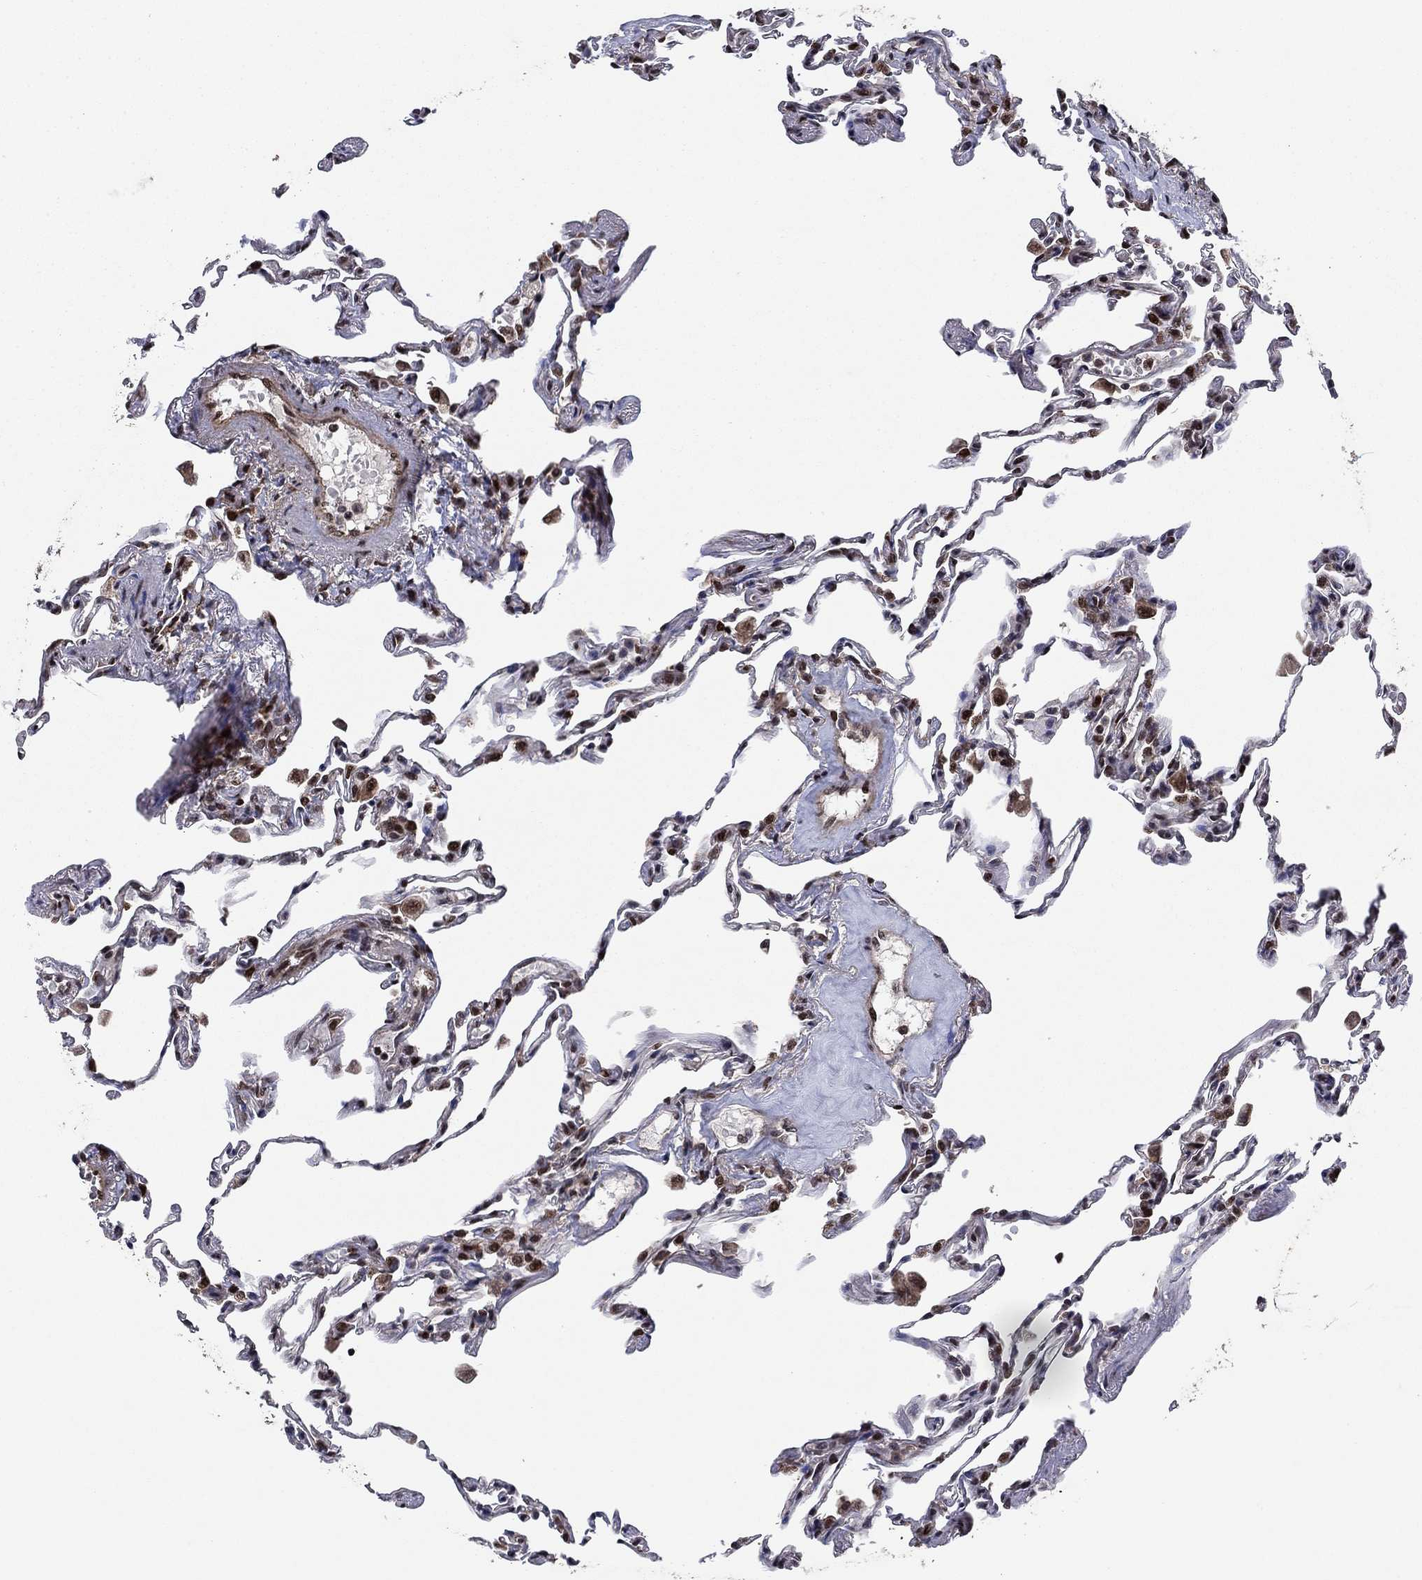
{"staining": {"intensity": "strong", "quantity": "25%-75%", "location": "nuclear"}, "tissue": "lung", "cell_type": "Alveolar cells", "image_type": "normal", "snomed": [{"axis": "morphology", "description": "Normal tissue, NOS"}, {"axis": "topography", "description": "Lung"}], "caption": "Benign lung displays strong nuclear positivity in about 25%-75% of alveolar cells The protein is stained brown, and the nuclei are stained in blue (DAB IHC with brightfield microscopy, high magnification)..", "gene": "PRICKLE4", "patient": {"sex": "female", "age": 57}}